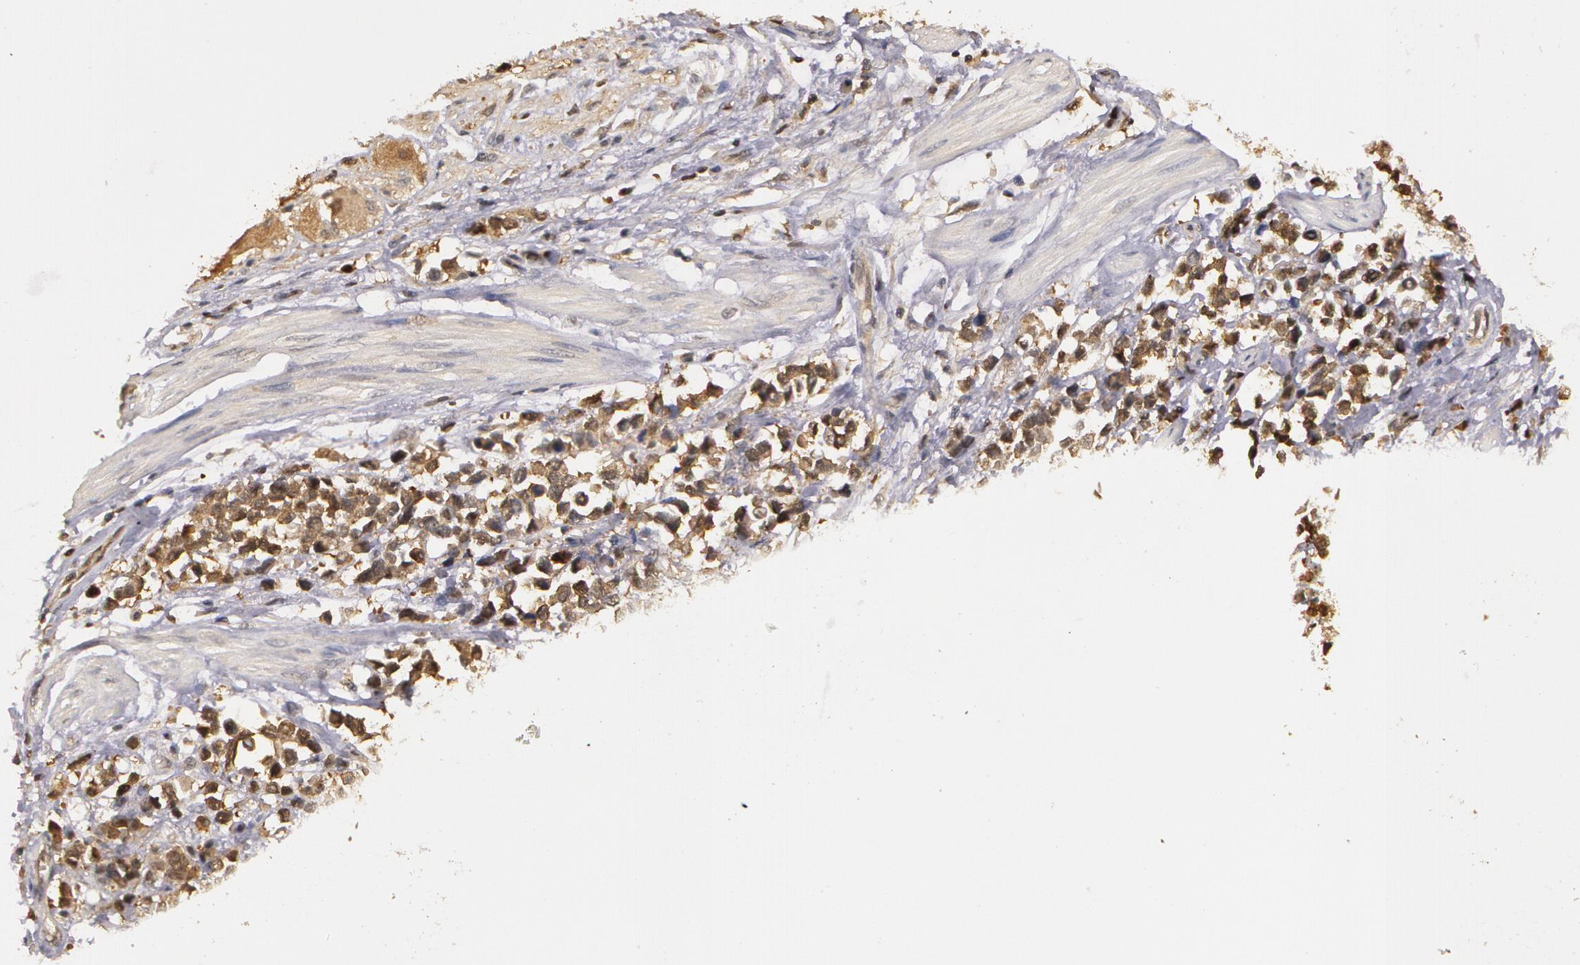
{"staining": {"intensity": "weak", "quantity": "25%-75%", "location": "cytoplasmic/membranous"}, "tissue": "stomach cancer", "cell_type": "Tumor cells", "image_type": "cancer", "snomed": [{"axis": "morphology", "description": "Adenocarcinoma, NOS"}, {"axis": "topography", "description": "Stomach, upper"}], "caption": "Immunohistochemical staining of human stomach cancer reveals weak cytoplasmic/membranous protein expression in about 25%-75% of tumor cells.", "gene": "AHSA1", "patient": {"sex": "male", "age": 71}}